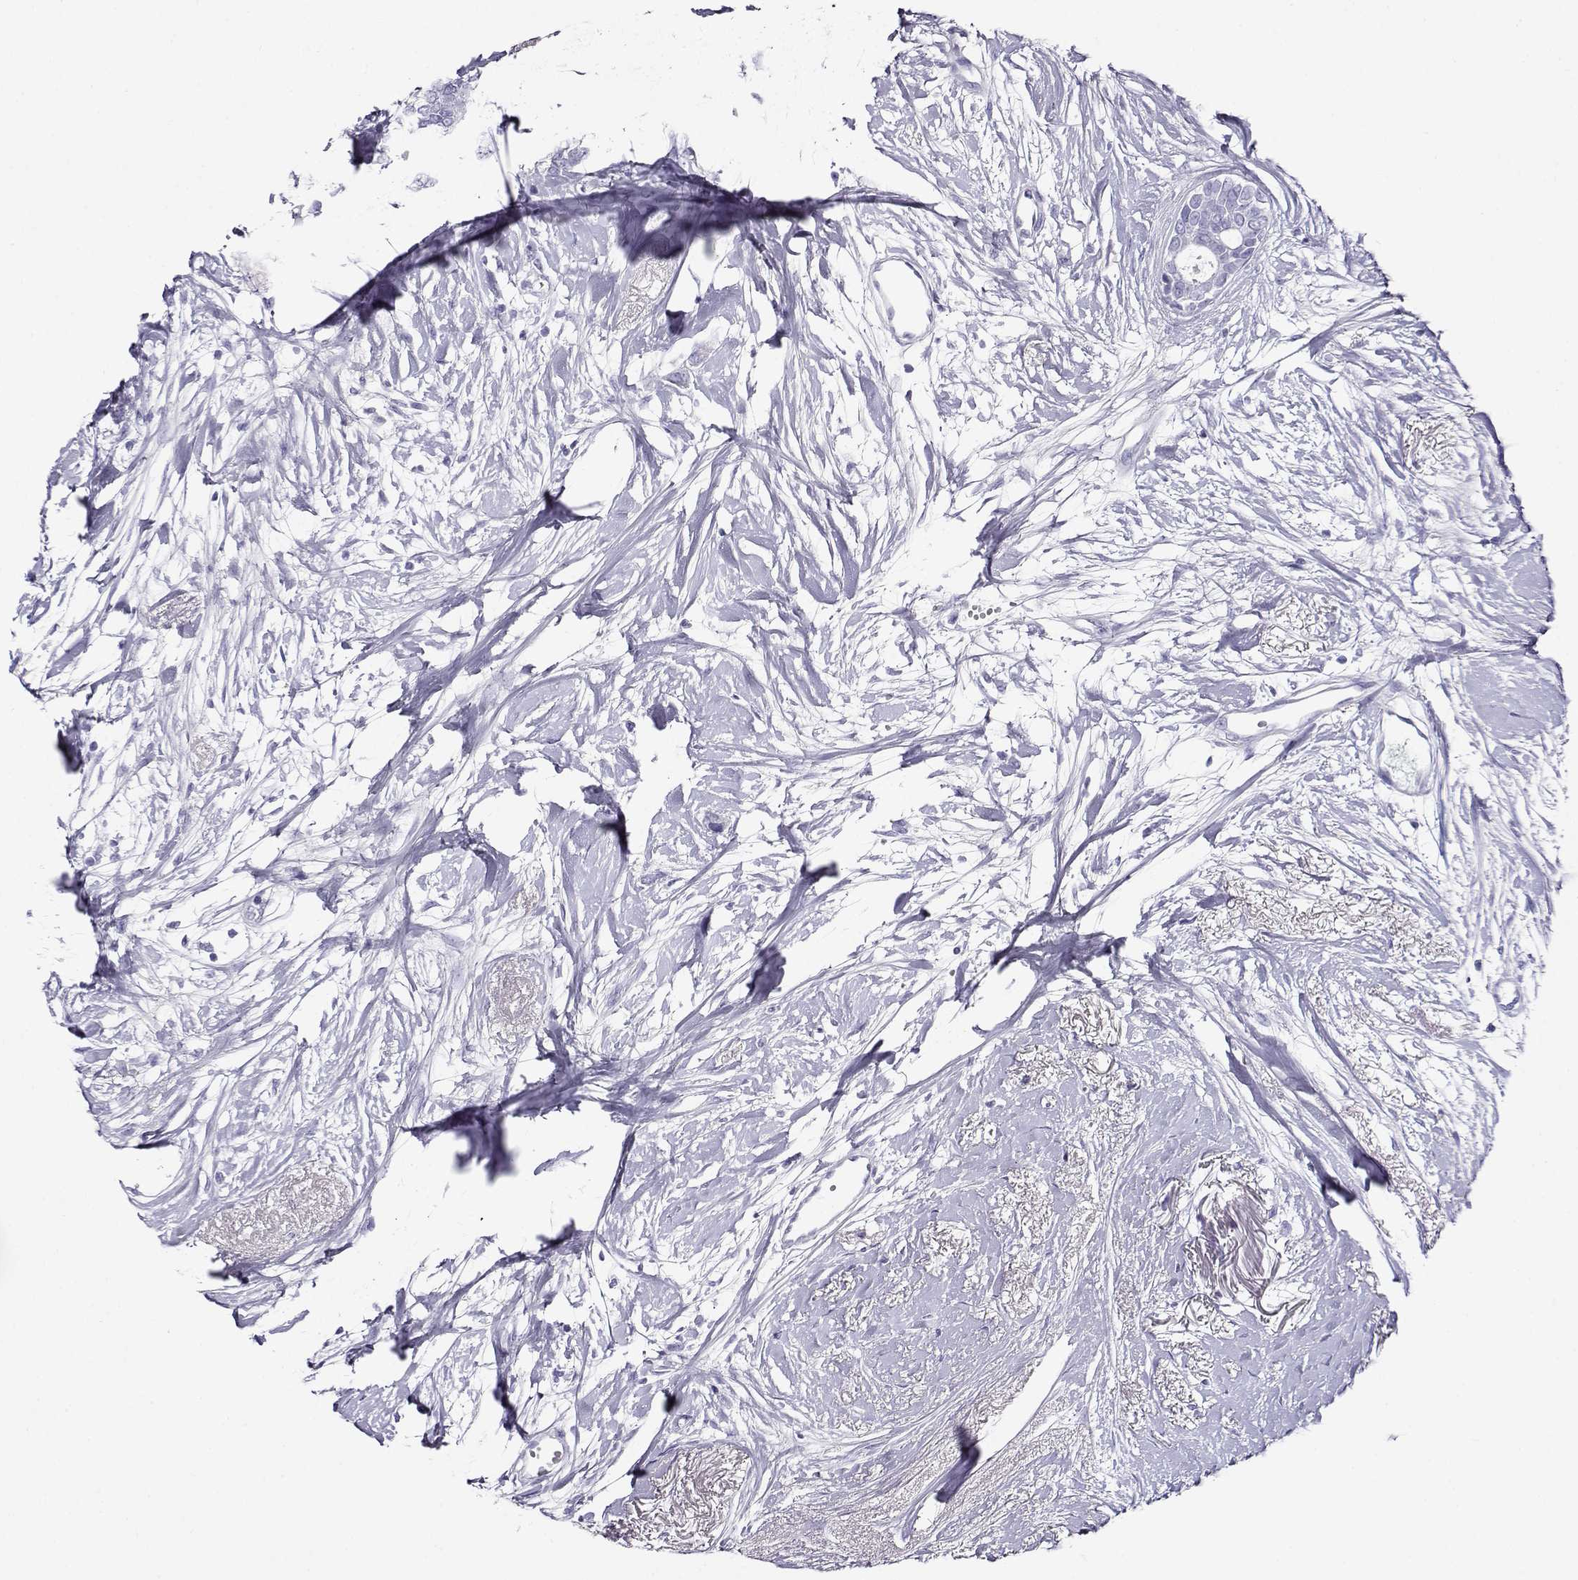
{"staining": {"intensity": "negative", "quantity": "none", "location": "none"}, "tissue": "breast cancer", "cell_type": "Tumor cells", "image_type": "cancer", "snomed": [{"axis": "morphology", "description": "Duct carcinoma"}, {"axis": "topography", "description": "Breast"}], "caption": "The immunohistochemistry micrograph has no significant expression in tumor cells of breast infiltrating ductal carcinoma tissue. (Immunohistochemistry, brightfield microscopy, high magnification).", "gene": "RHOXF2", "patient": {"sex": "female", "age": 40}}